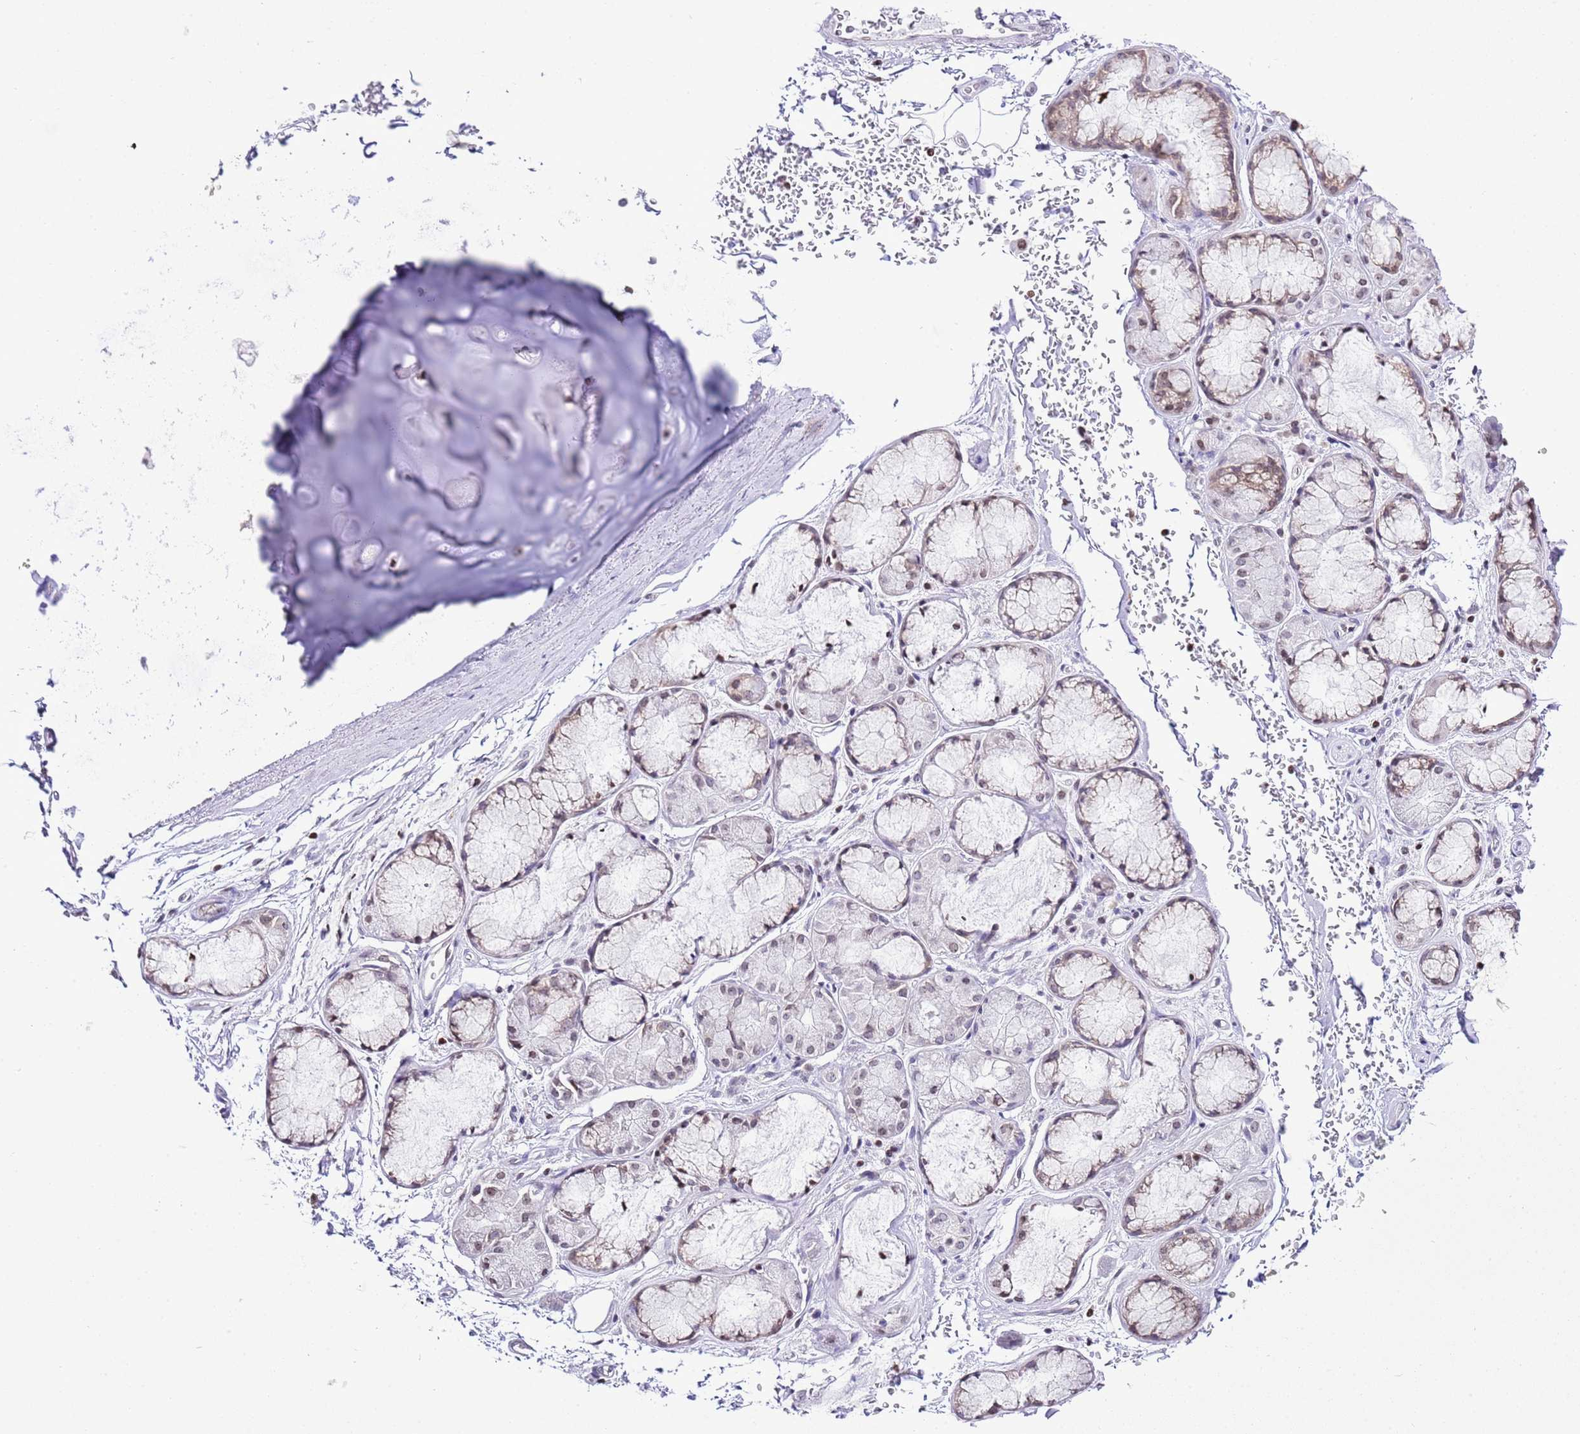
{"staining": {"intensity": "moderate", "quantity": "<25%", "location": "nuclear"}, "tissue": "soft tissue", "cell_type": "Chondrocytes", "image_type": "normal", "snomed": [{"axis": "morphology", "description": "Normal tissue, NOS"}, {"axis": "topography", "description": "Cartilage tissue"}], "caption": "Protein analysis of normal soft tissue demonstrates moderate nuclear expression in about <25% of chondrocytes.", "gene": "PRR15", "patient": {"sex": "male", "age": 73}}